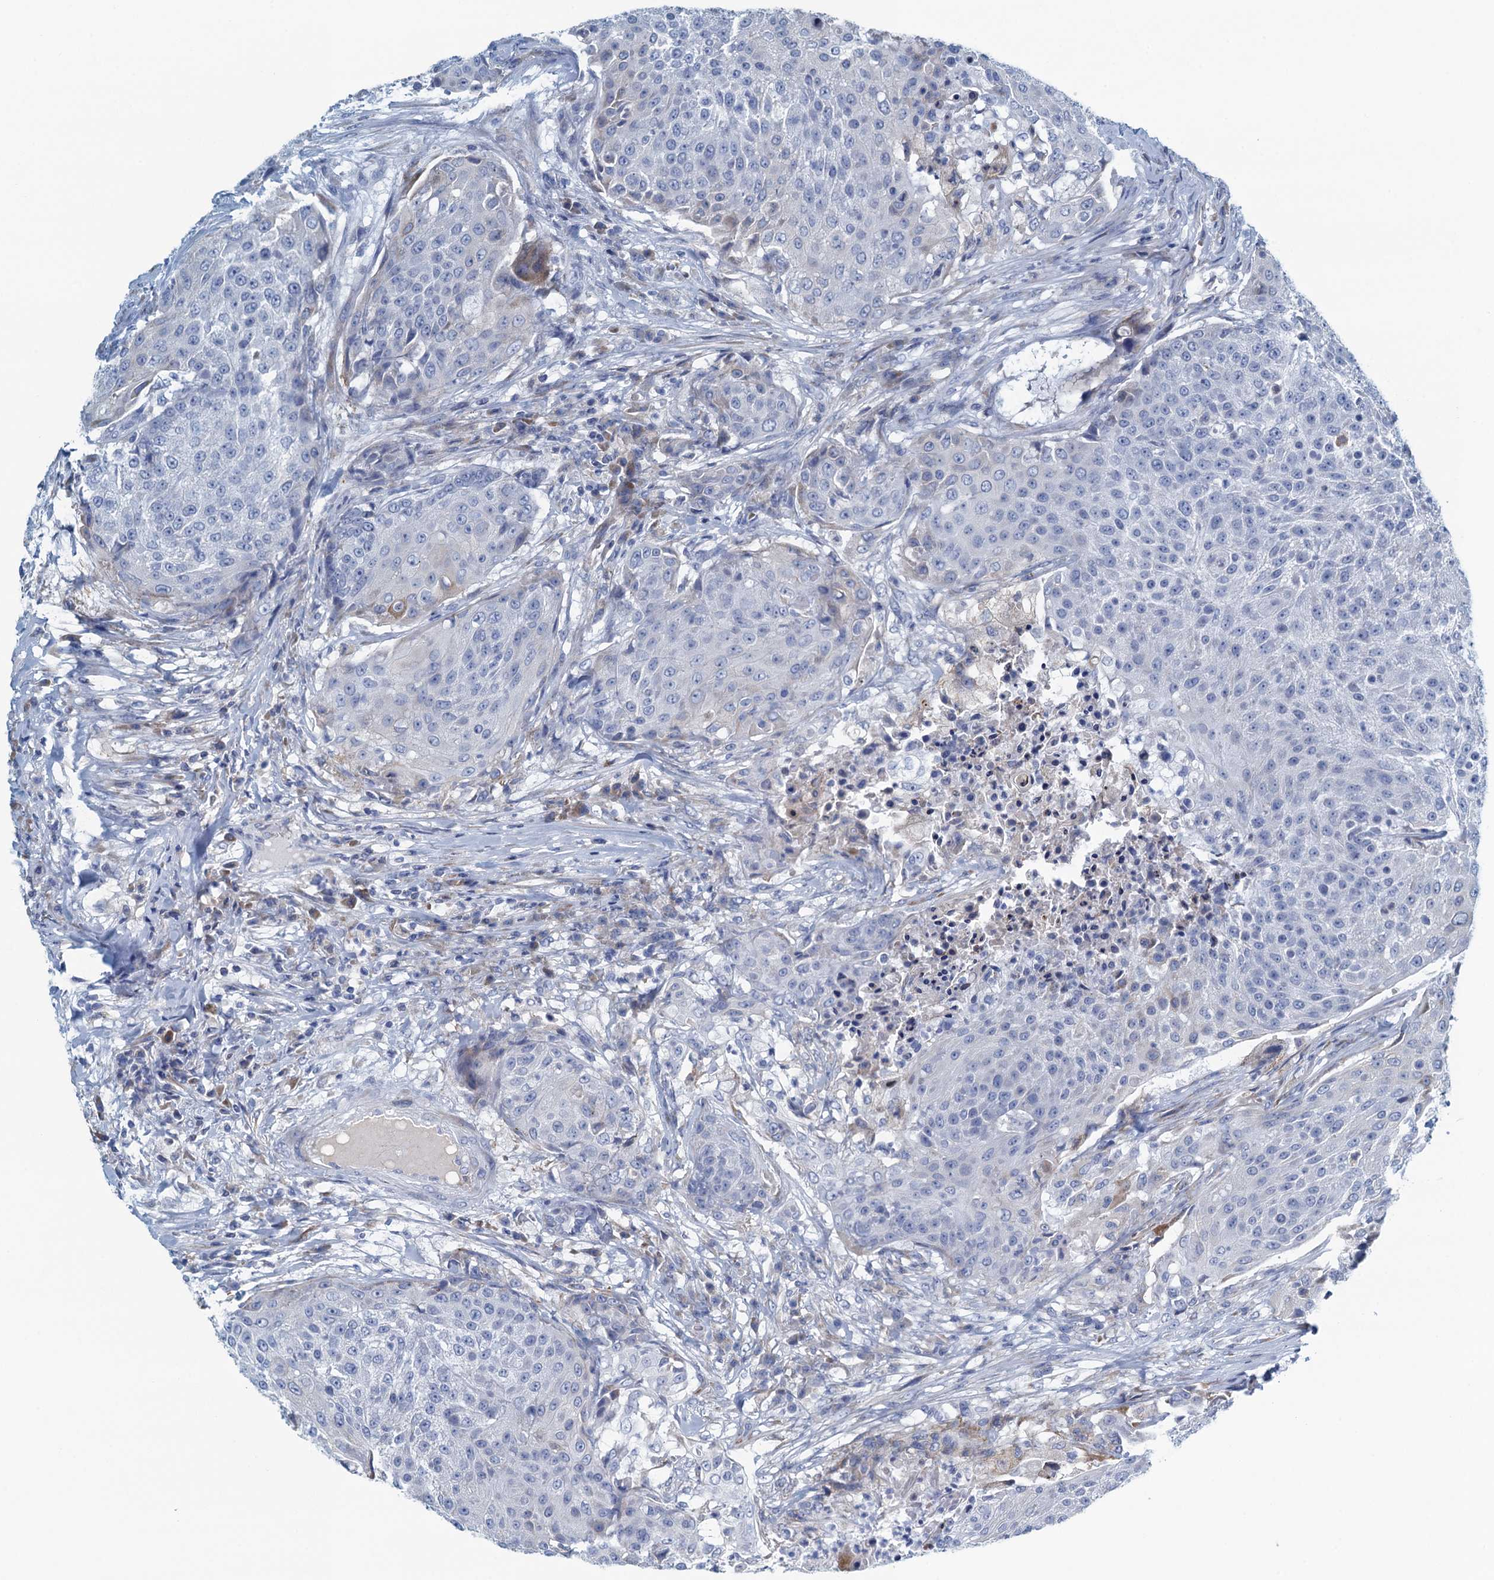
{"staining": {"intensity": "negative", "quantity": "none", "location": "none"}, "tissue": "urothelial cancer", "cell_type": "Tumor cells", "image_type": "cancer", "snomed": [{"axis": "morphology", "description": "Urothelial carcinoma, High grade"}, {"axis": "topography", "description": "Urinary bladder"}], "caption": "This is an IHC micrograph of high-grade urothelial carcinoma. There is no expression in tumor cells.", "gene": "C10orf88", "patient": {"sex": "female", "age": 63}}